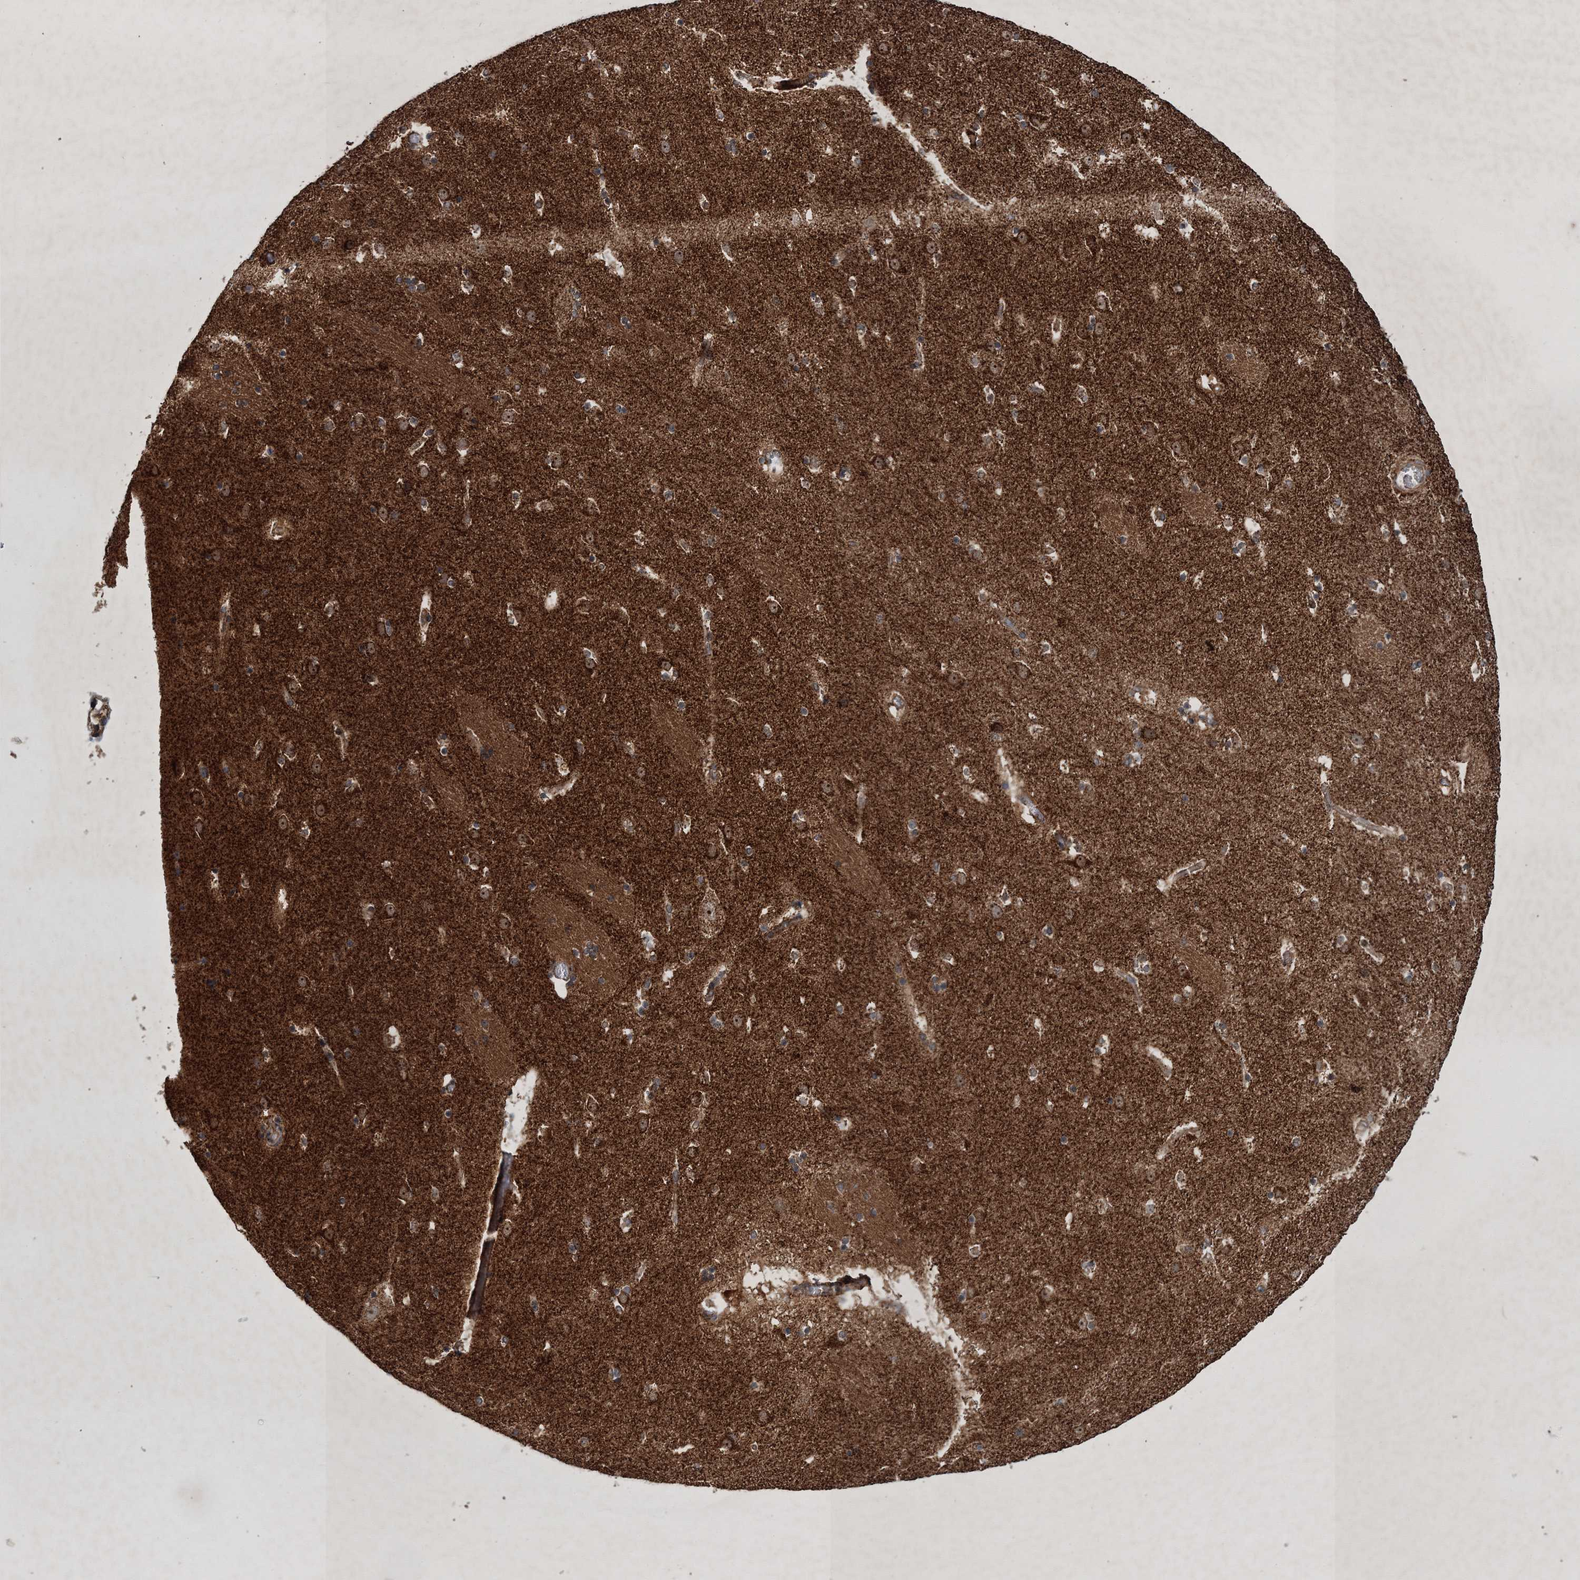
{"staining": {"intensity": "weak", "quantity": "<25%", "location": "cytoplasmic/membranous"}, "tissue": "caudate", "cell_type": "Glial cells", "image_type": "normal", "snomed": [{"axis": "morphology", "description": "Normal tissue, NOS"}, {"axis": "topography", "description": "Lateral ventricle wall"}], "caption": "The IHC photomicrograph has no significant positivity in glial cells of caudate. The staining is performed using DAB (3,3'-diaminobenzidine) brown chromogen with nuclei counter-stained in using hematoxylin.", "gene": "SCRN3", "patient": {"sex": "male", "age": 45}}